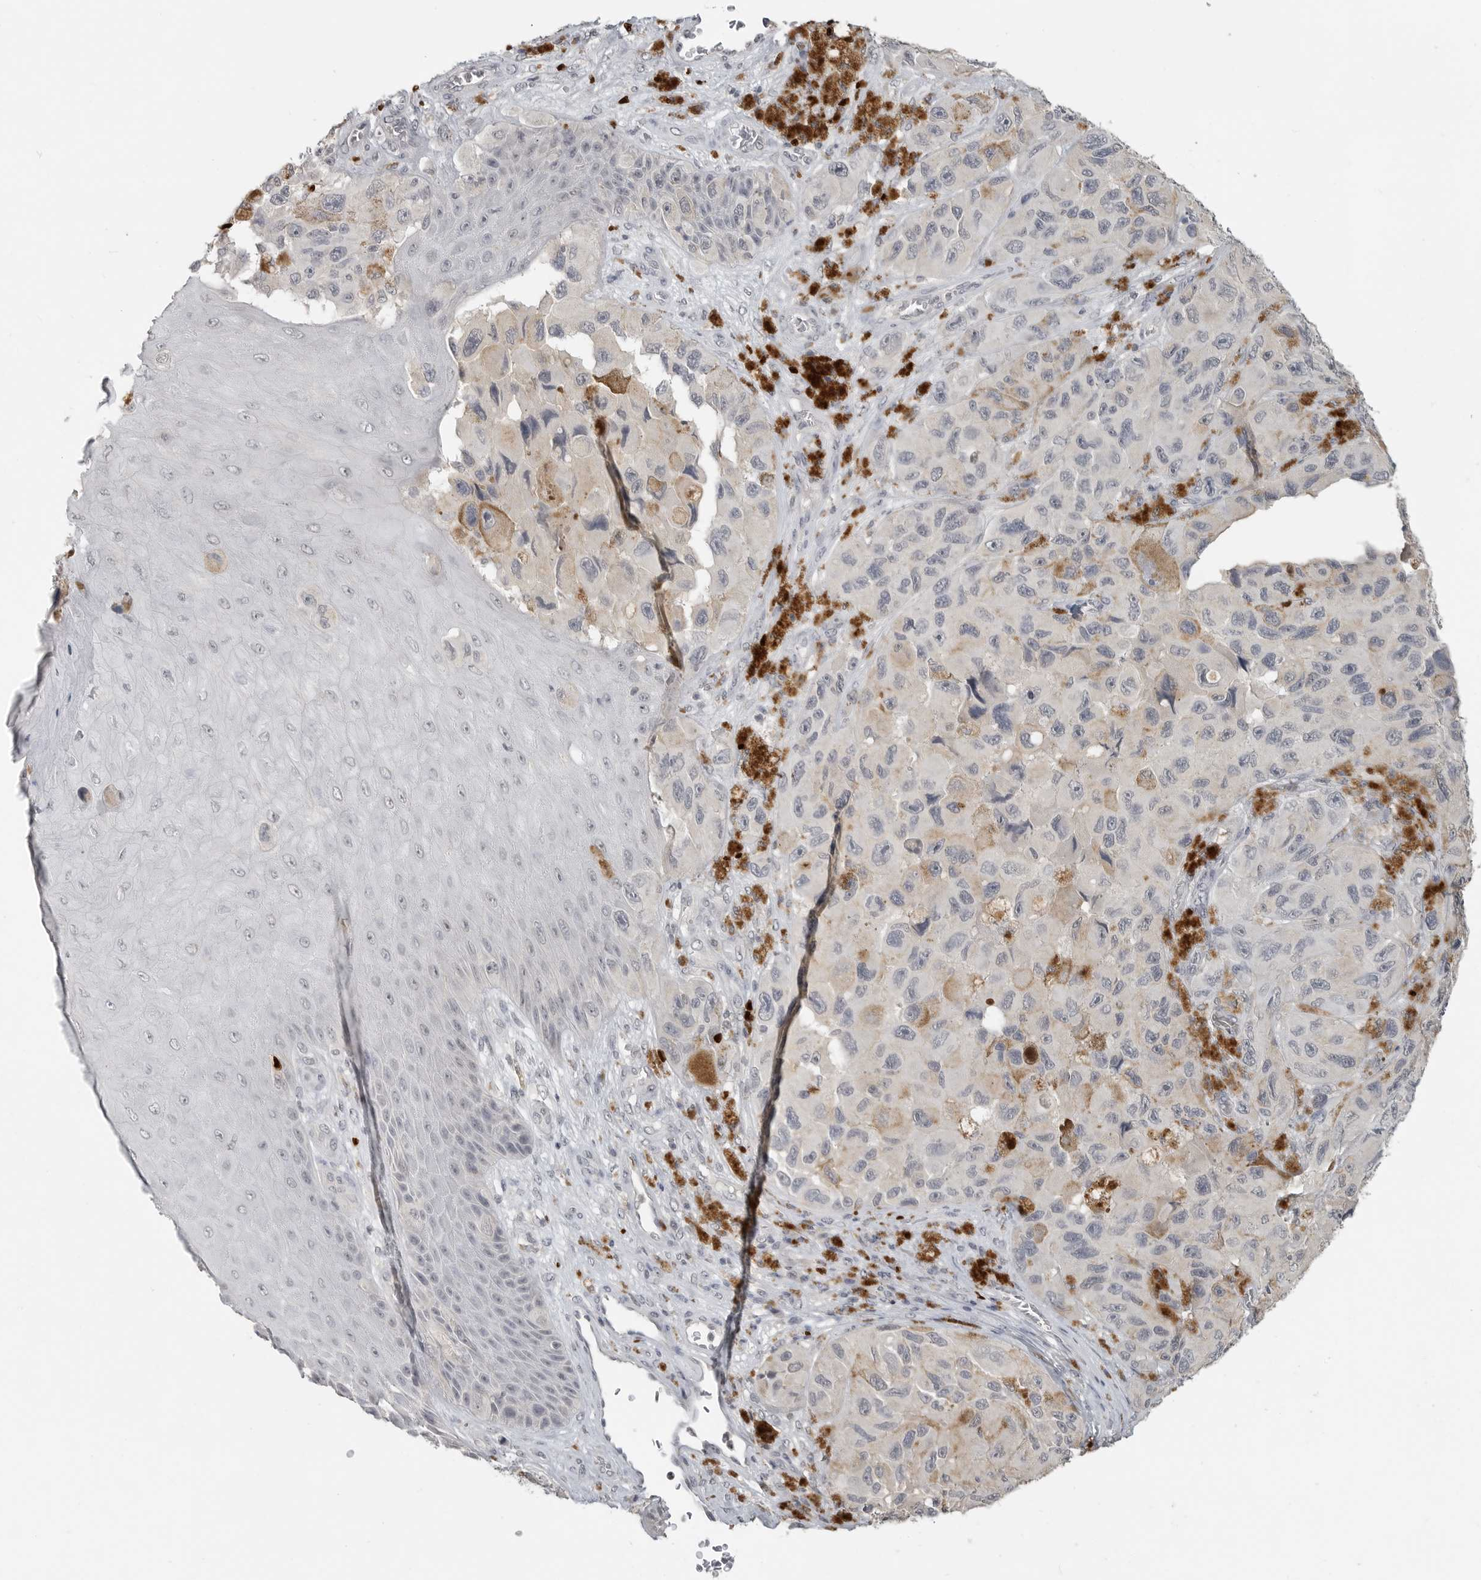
{"staining": {"intensity": "negative", "quantity": "none", "location": "none"}, "tissue": "melanoma", "cell_type": "Tumor cells", "image_type": "cancer", "snomed": [{"axis": "morphology", "description": "Malignant melanoma, NOS"}, {"axis": "topography", "description": "Skin"}], "caption": "Malignant melanoma was stained to show a protein in brown. There is no significant positivity in tumor cells. (Immunohistochemistry, brightfield microscopy, high magnification).", "gene": "FOXP3", "patient": {"sex": "female", "age": 73}}